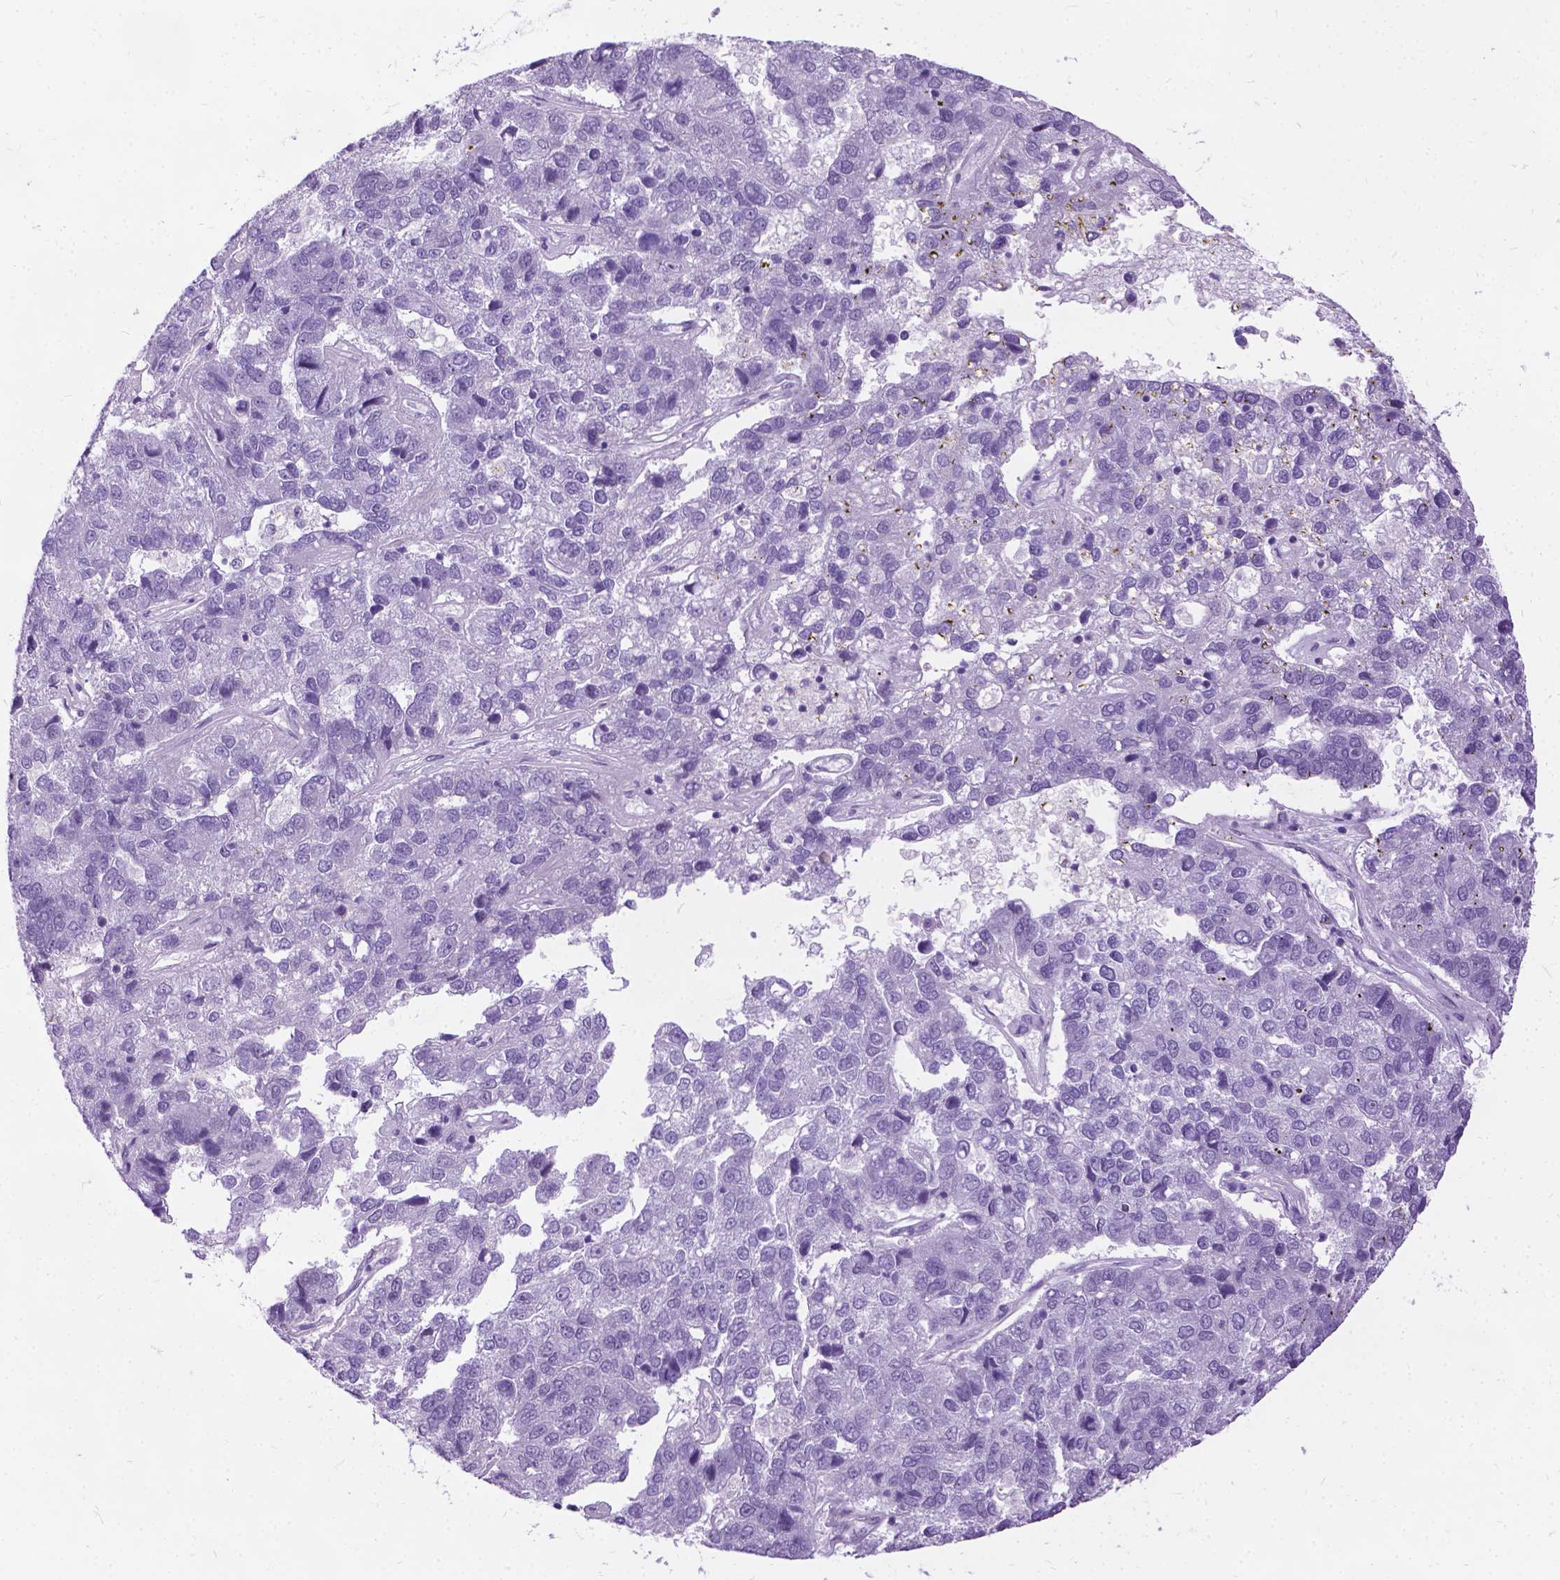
{"staining": {"intensity": "negative", "quantity": "none", "location": "none"}, "tissue": "pancreatic cancer", "cell_type": "Tumor cells", "image_type": "cancer", "snomed": [{"axis": "morphology", "description": "Adenocarcinoma, NOS"}, {"axis": "topography", "description": "Pancreas"}], "caption": "High power microscopy photomicrograph of an immunohistochemistry (IHC) histopathology image of pancreatic cancer, revealing no significant positivity in tumor cells.", "gene": "PROB1", "patient": {"sex": "female", "age": 61}}